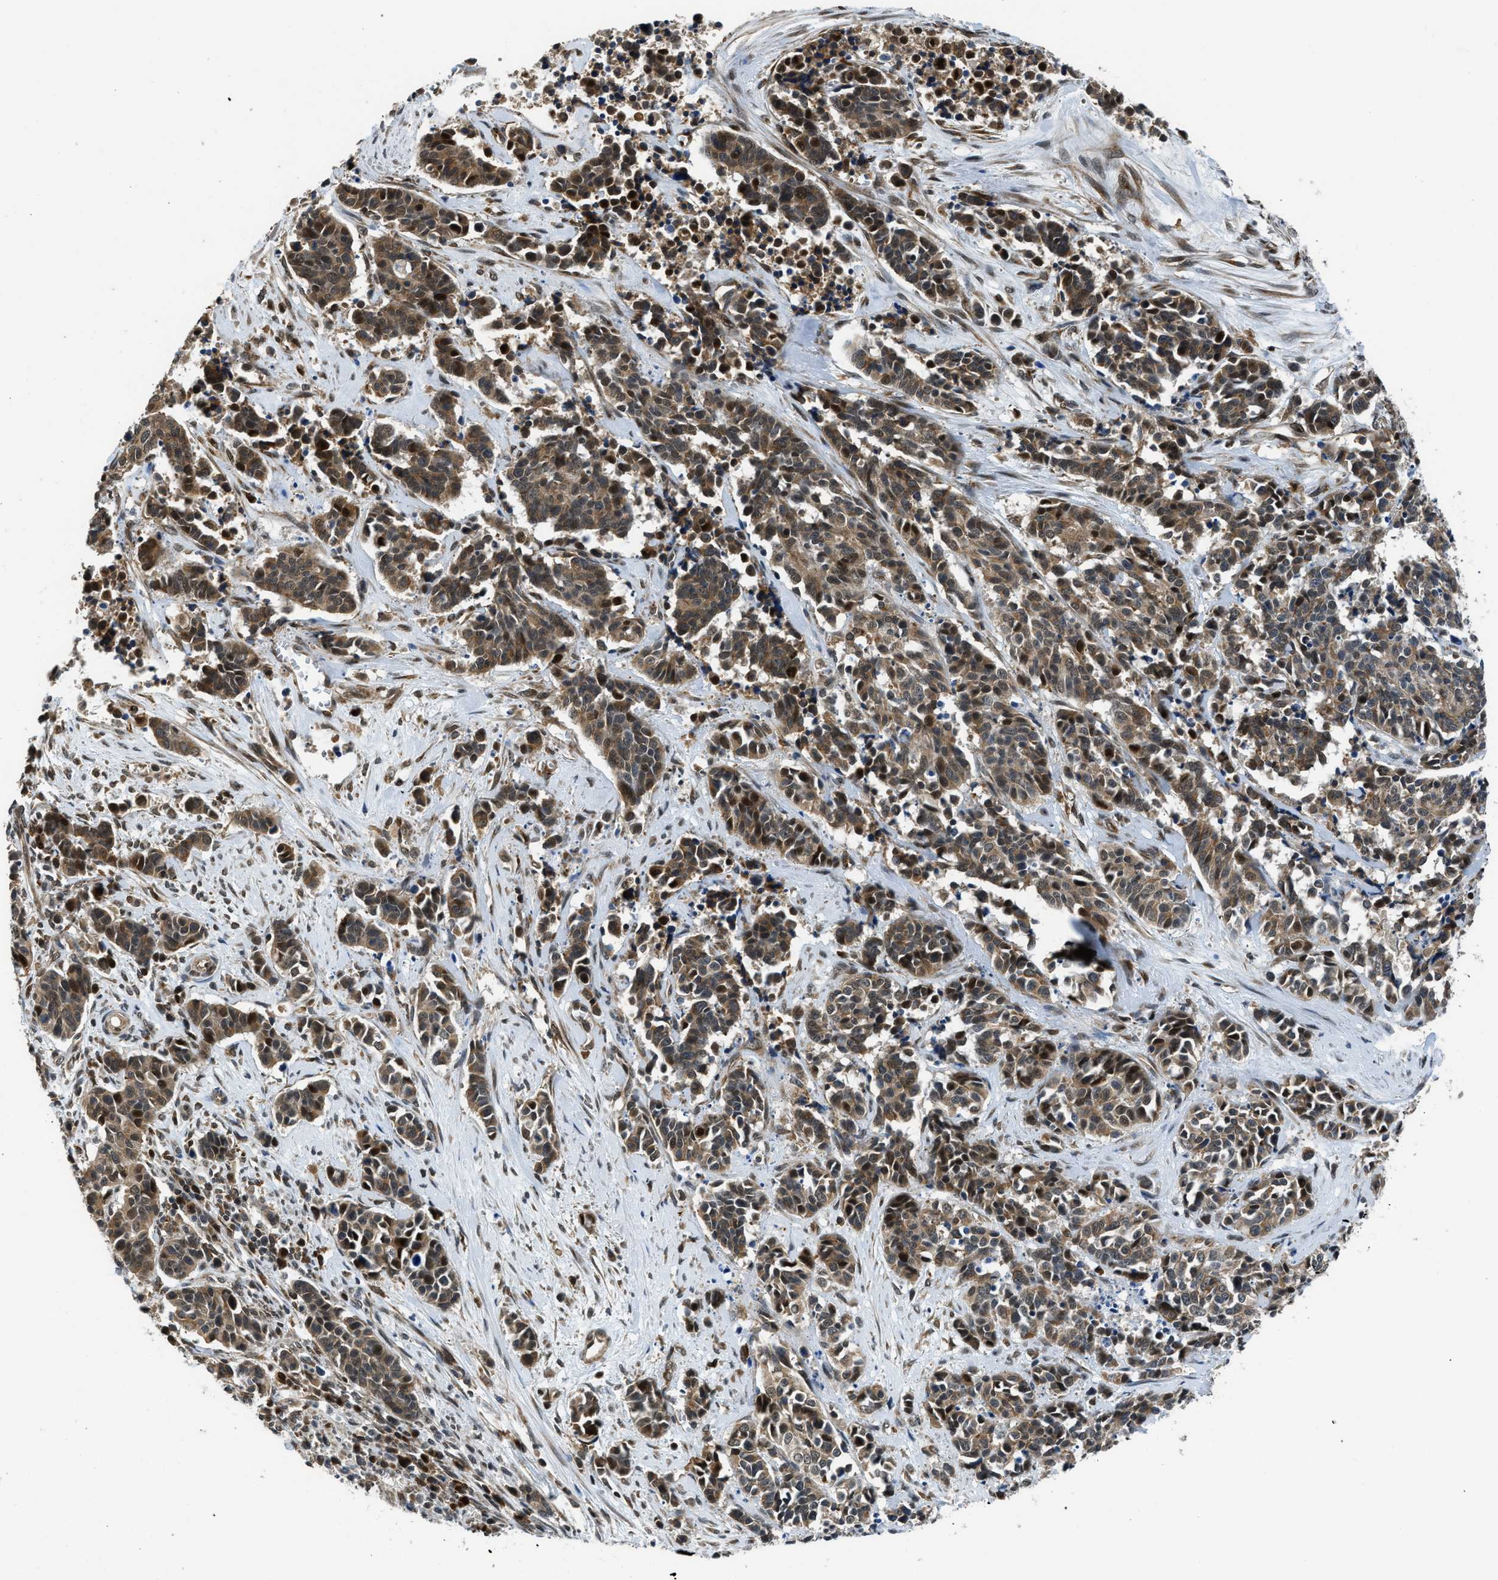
{"staining": {"intensity": "moderate", "quantity": ">75%", "location": "cytoplasmic/membranous,nuclear"}, "tissue": "cervical cancer", "cell_type": "Tumor cells", "image_type": "cancer", "snomed": [{"axis": "morphology", "description": "Squamous cell carcinoma, NOS"}, {"axis": "topography", "description": "Cervix"}], "caption": "DAB (3,3'-diaminobenzidine) immunohistochemical staining of squamous cell carcinoma (cervical) reveals moderate cytoplasmic/membranous and nuclear protein staining in approximately >75% of tumor cells.", "gene": "RETREG3", "patient": {"sex": "female", "age": 35}}